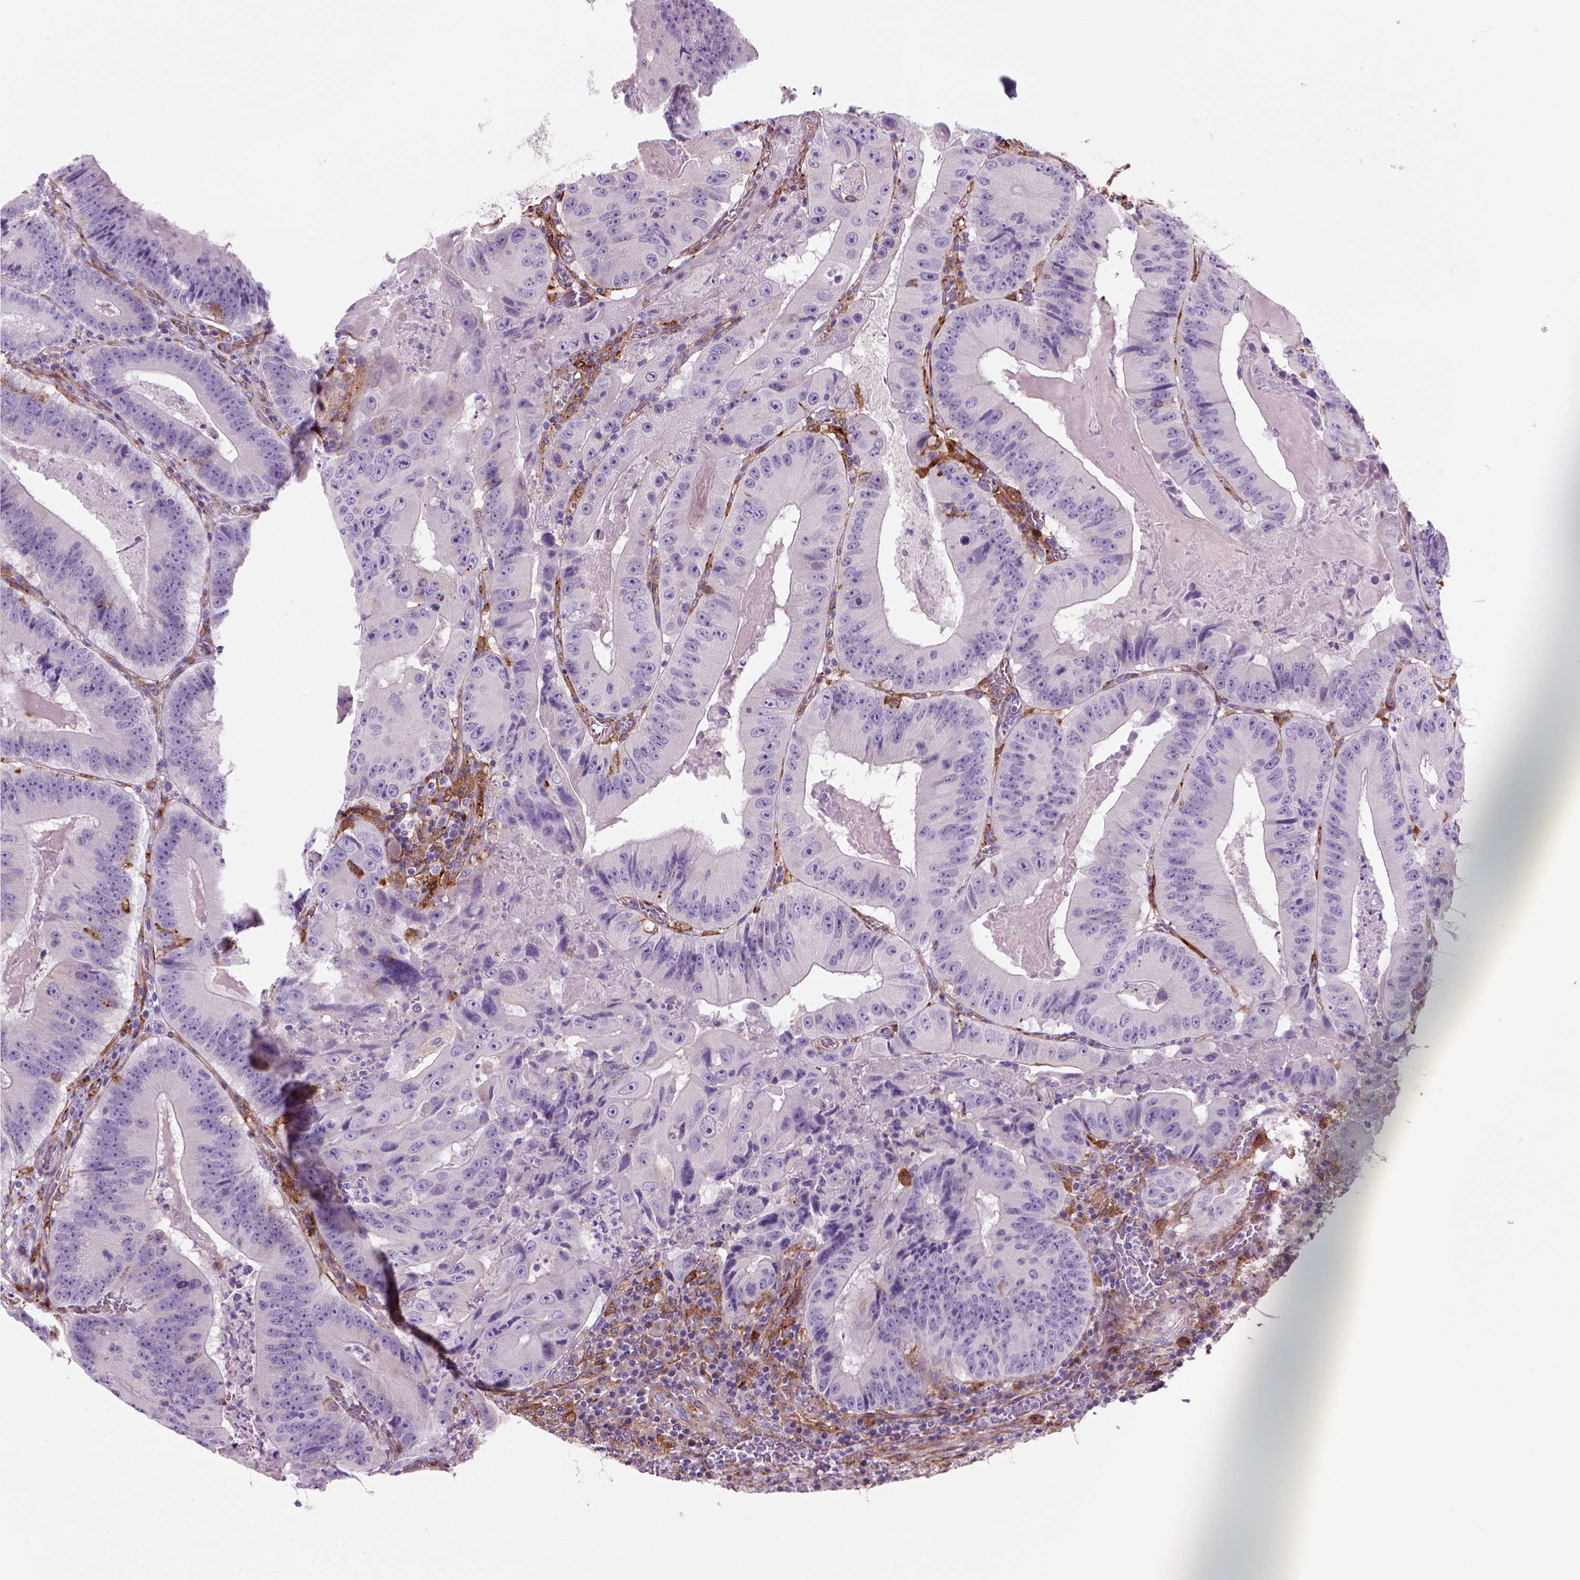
{"staining": {"intensity": "negative", "quantity": "none", "location": "none"}, "tissue": "colorectal cancer", "cell_type": "Tumor cells", "image_type": "cancer", "snomed": [{"axis": "morphology", "description": "Adenocarcinoma, NOS"}, {"axis": "topography", "description": "Colon"}], "caption": "The micrograph reveals no staining of tumor cells in colorectal cancer. (IHC, brightfield microscopy, high magnification).", "gene": "MARCKS", "patient": {"sex": "female", "age": 86}}